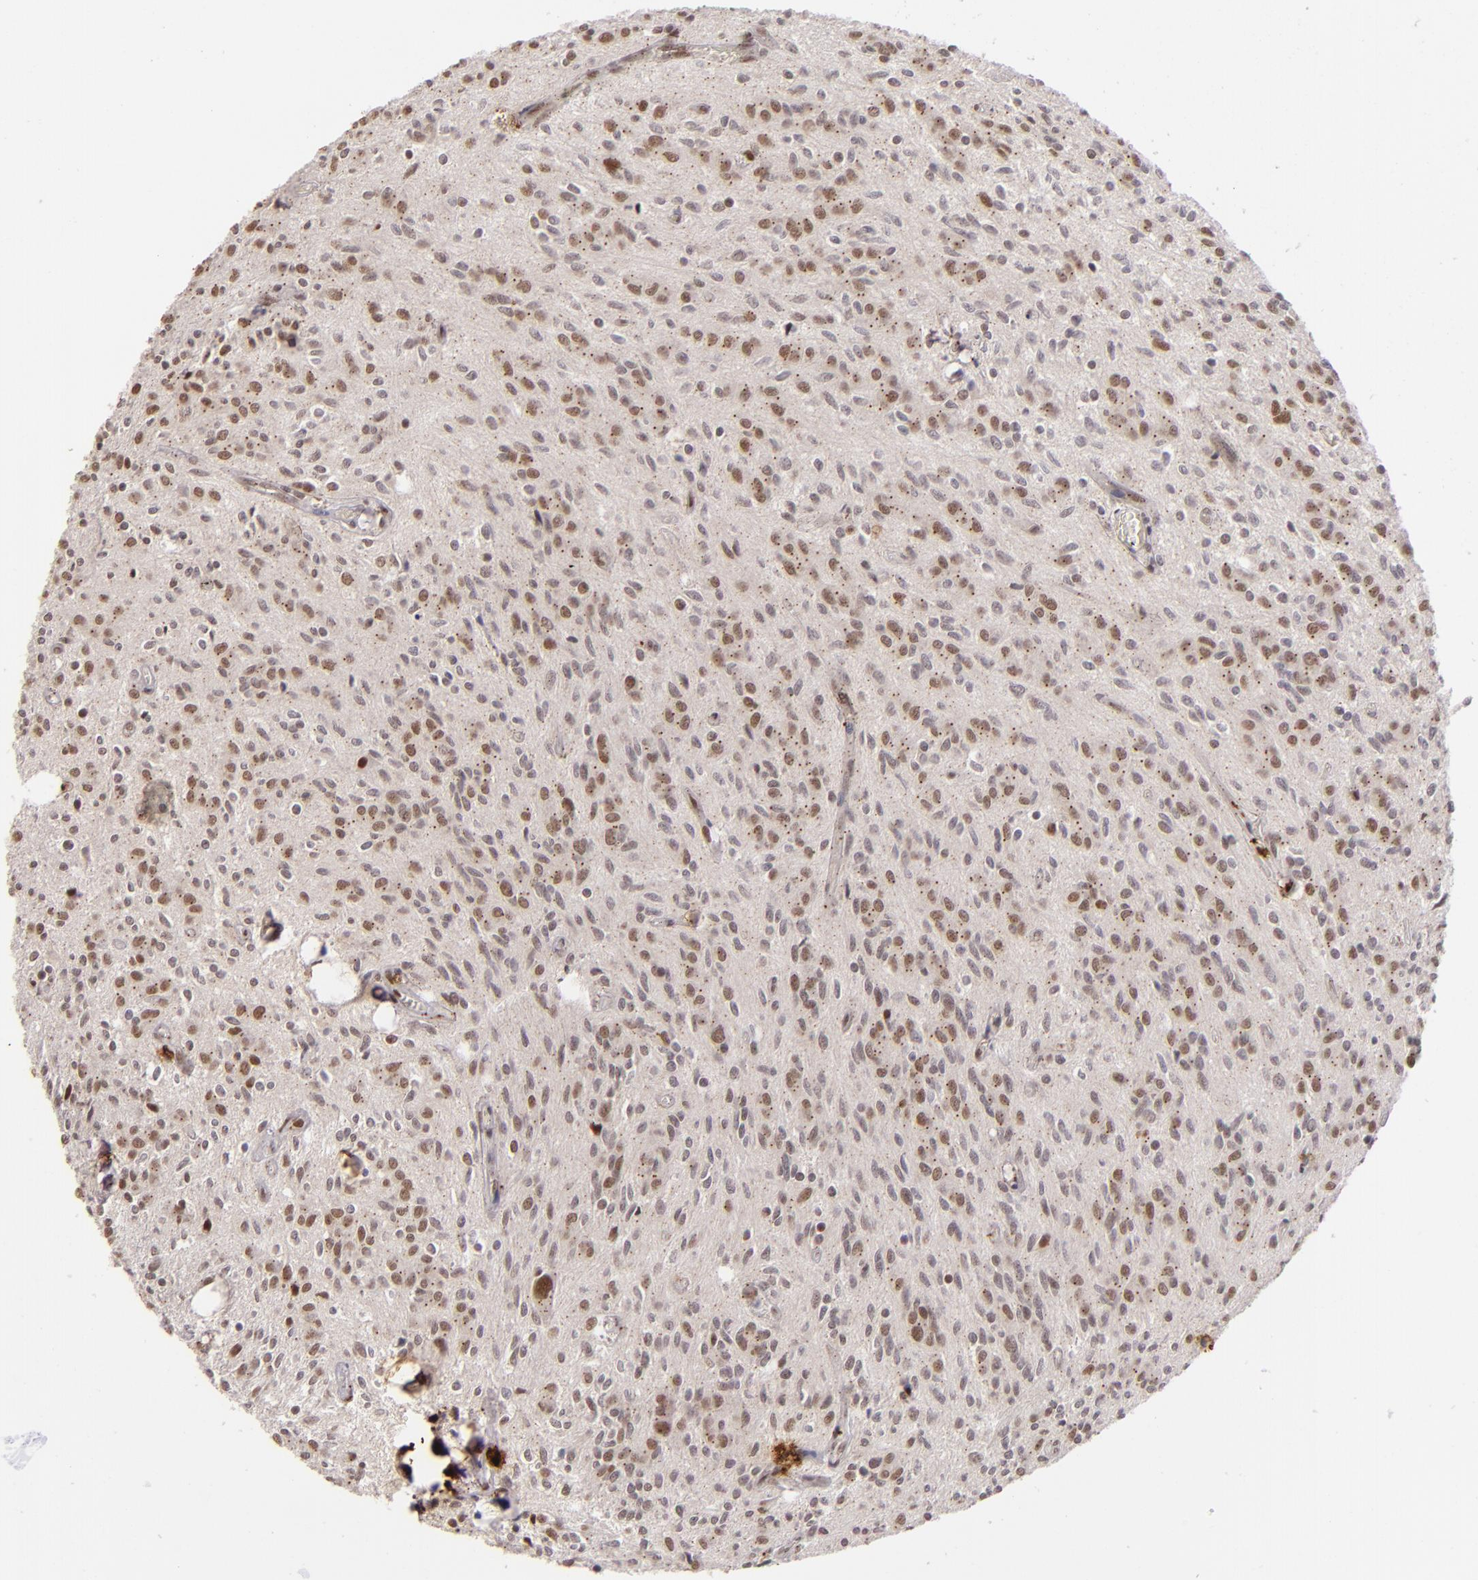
{"staining": {"intensity": "moderate", "quantity": "25%-75%", "location": "nuclear"}, "tissue": "glioma", "cell_type": "Tumor cells", "image_type": "cancer", "snomed": [{"axis": "morphology", "description": "Glioma, malignant, Low grade"}, {"axis": "topography", "description": "Brain"}], "caption": "Low-grade glioma (malignant) stained with immunohistochemistry (IHC) reveals moderate nuclear staining in approximately 25%-75% of tumor cells.", "gene": "RXRG", "patient": {"sex": "female", "age": 15}}